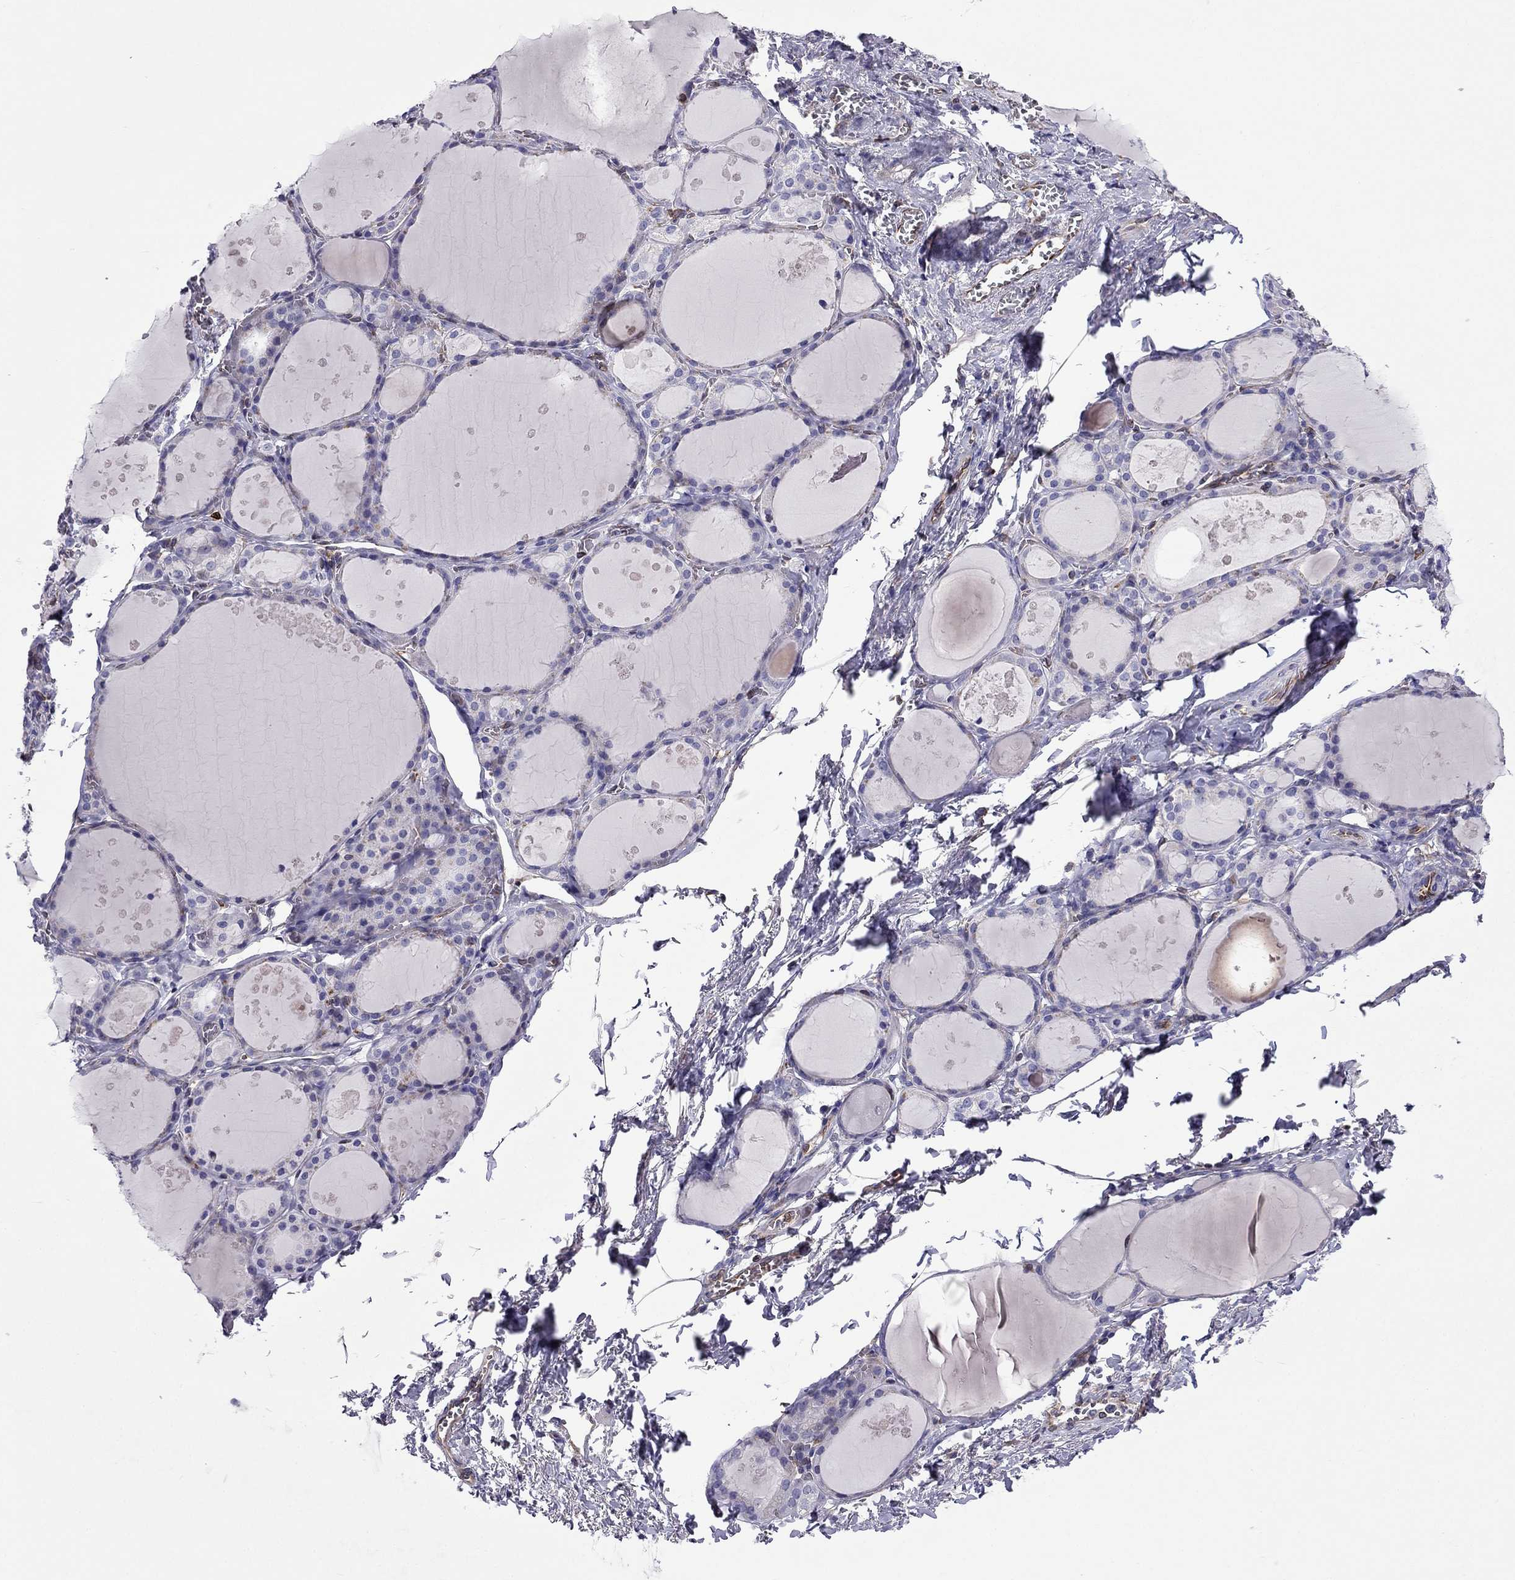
{"staining": {"intensity": "negative", "quantity": "none", "location": "none"}, "tissue": "thyroid gland", "cell_type": "Glandular cells", "image_type": "normal", "snomed": [{"axis": "morphology", "description": "Normal tissue, NOS"}, {"axis": "topography", "description": "Thyroid gland"}], "caption": "Glandular cells are negative for brown protein staining in benign thyroid gland. (Stains: DAB (3,3'-diaminobenzidine) immunohistochemistry with hematoxylin counter stain, Microscopy: brightfield microscopy at high magnification).", "gene": "GNAL", "patient": {"sex": "male", "age": 68}}